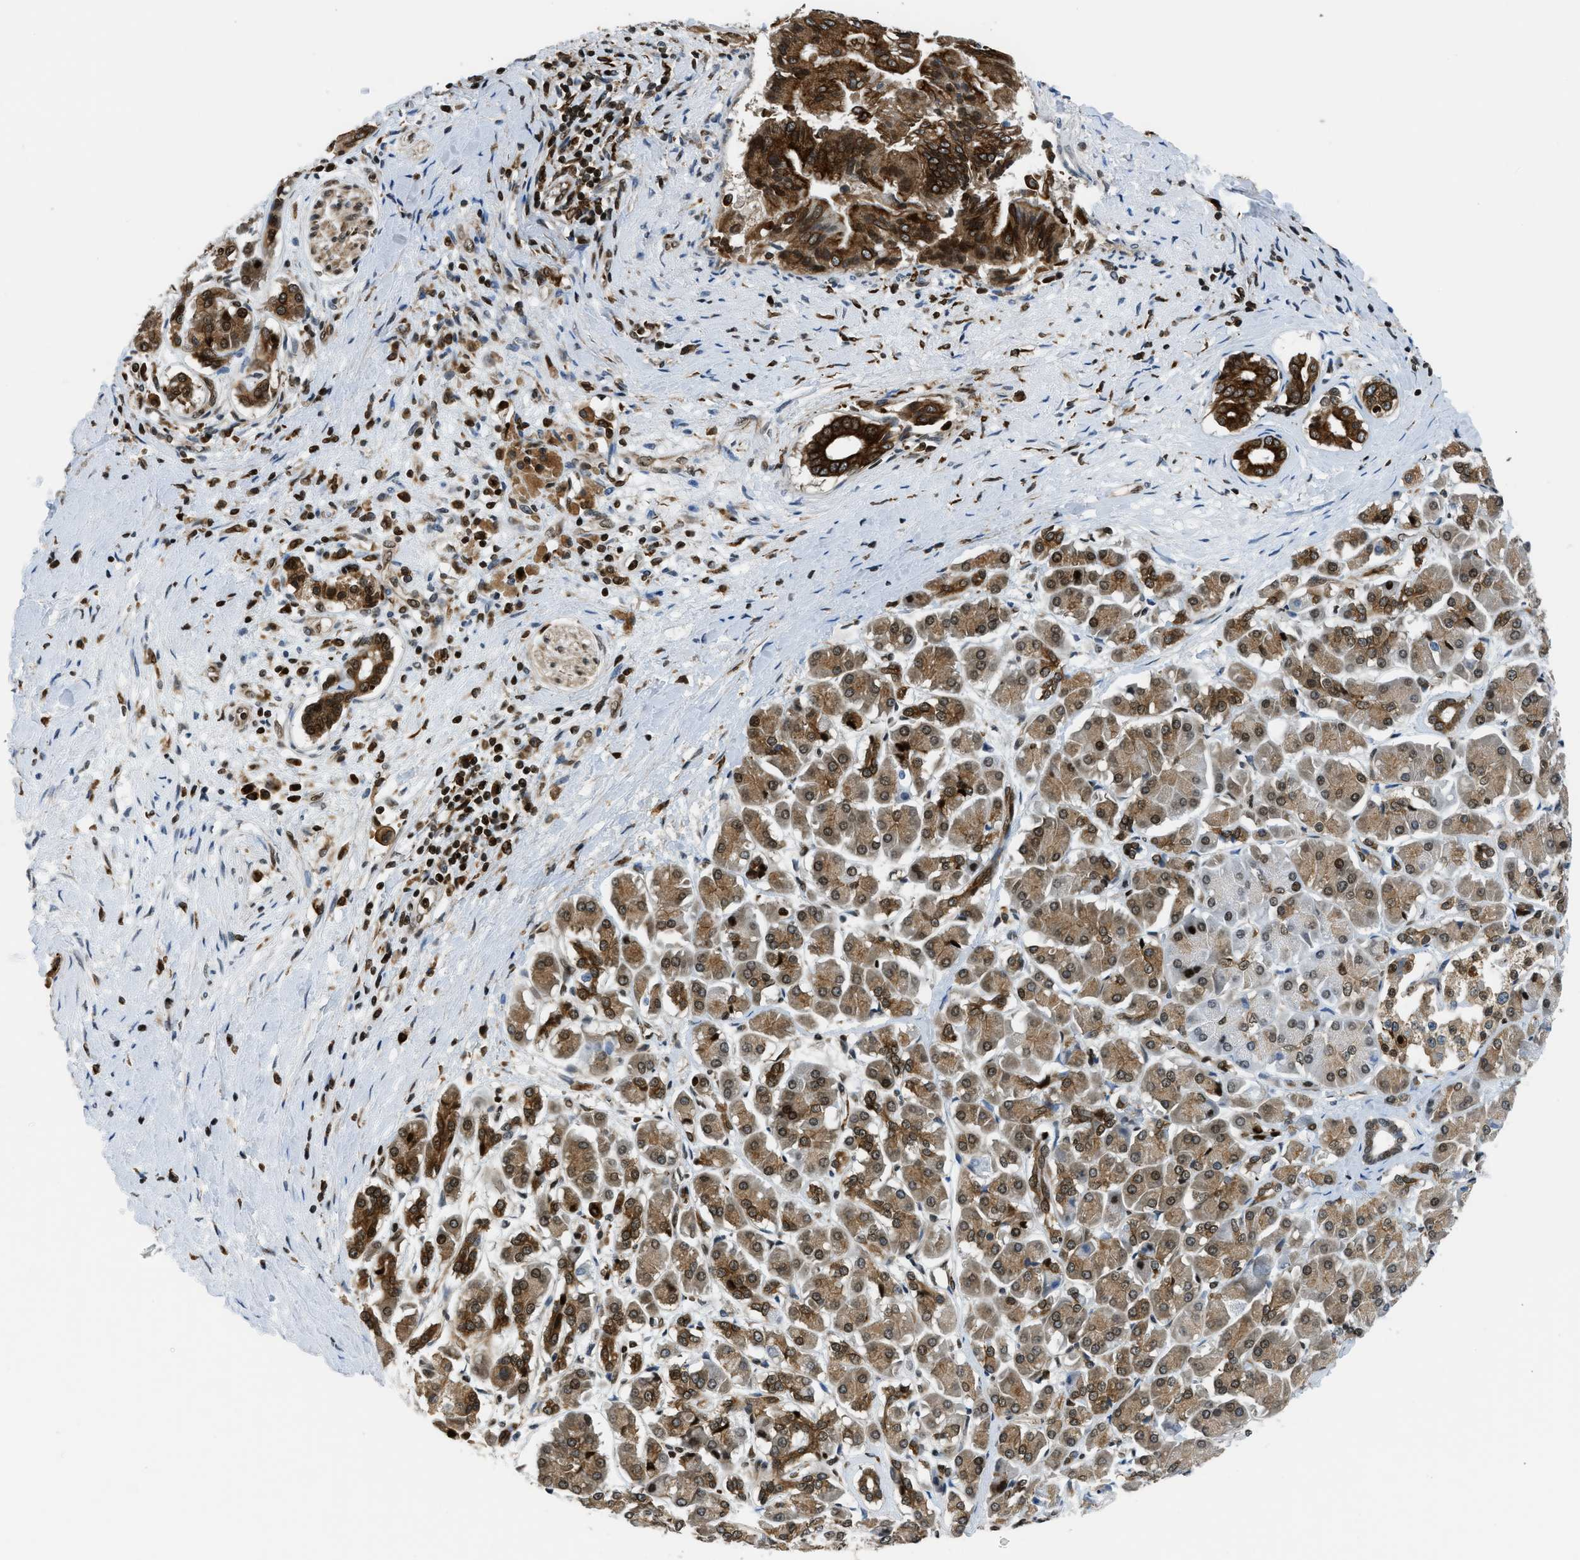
{"staining": {"intensity": "moderate", "quantity": ">75%", "location": "cytoplasmic/membranous,nuclear"}, "tissue": "pancreatic cancer", "cell_type": "Tumor cells", "image_type": "cancer", "snomed": [{"axis": "morphology", "description": "Adenocarcinoma, NOS"}, {"axis": "topography", "description": "Pancreas"}], "caption": "Protein analysis of pancreatic cancer (adenocarcinoma) tissue displays moderate cytoplasmic/membranous and nuclear staining in about >75% of tumor cells. (DAB = brown stain, brightfield microscopy at high magnification).", "gene": "RETREG3", "patient": {"sex": "male", "age": 55}}